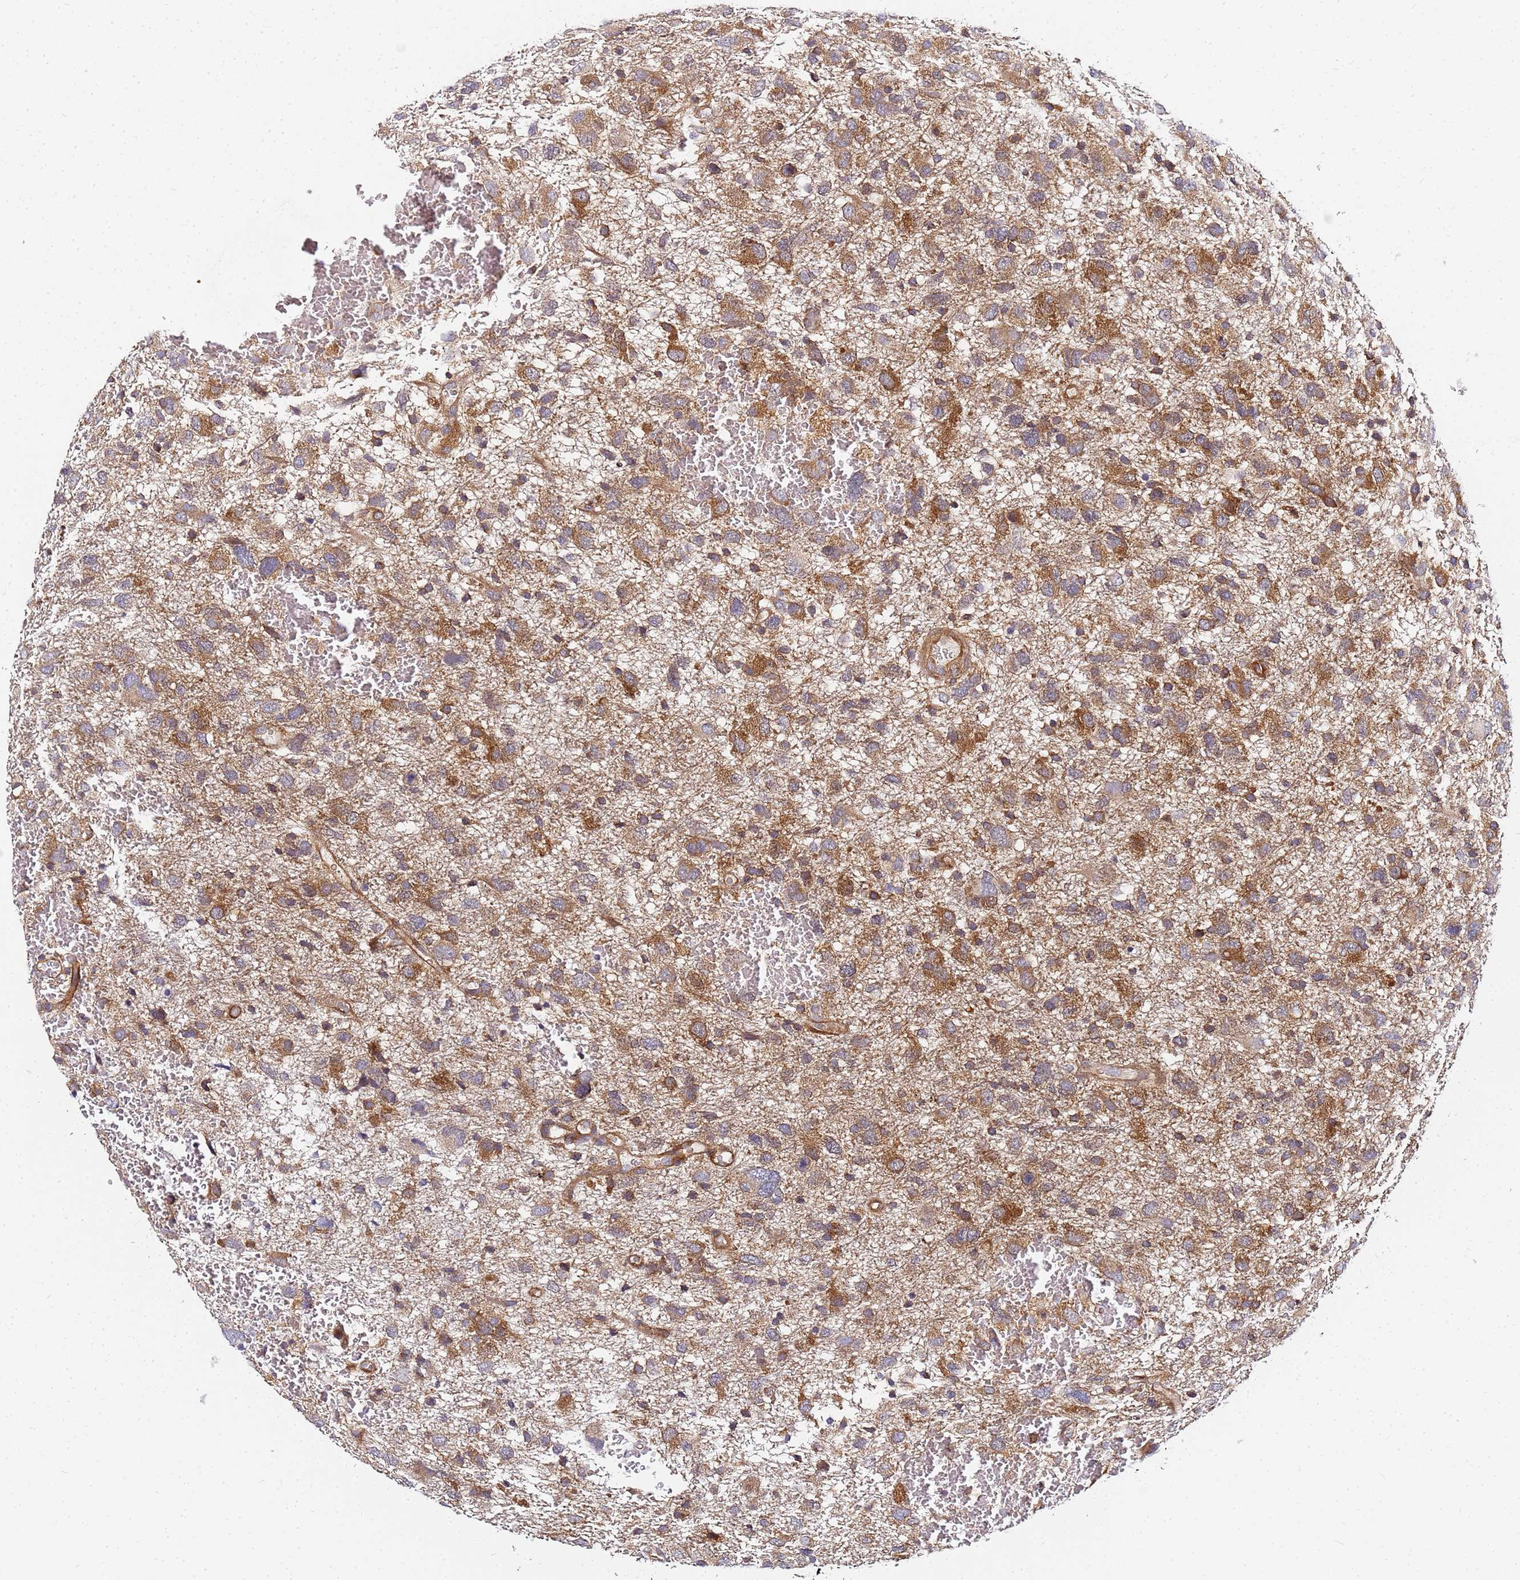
{"staining": {"intensity": "moderate", "quantity": ">75%", "location": "cytoplasmic/membranous"}, "tissue": "glioma", "cell_type": "Tumor cells", "image_type": "cancer", "snomed": [{"axis": "morphology", "description": "Glioma, malignant, High grade"}, {"axis": "topography", "description": "Brain"}], "caption": "Moderate cytoplasmic/membranous protein expression is appreciated in approximately >75% of tumor cells in glioma.", "gene": "CHM", "patient": {"sex": "male", "age": 61}}